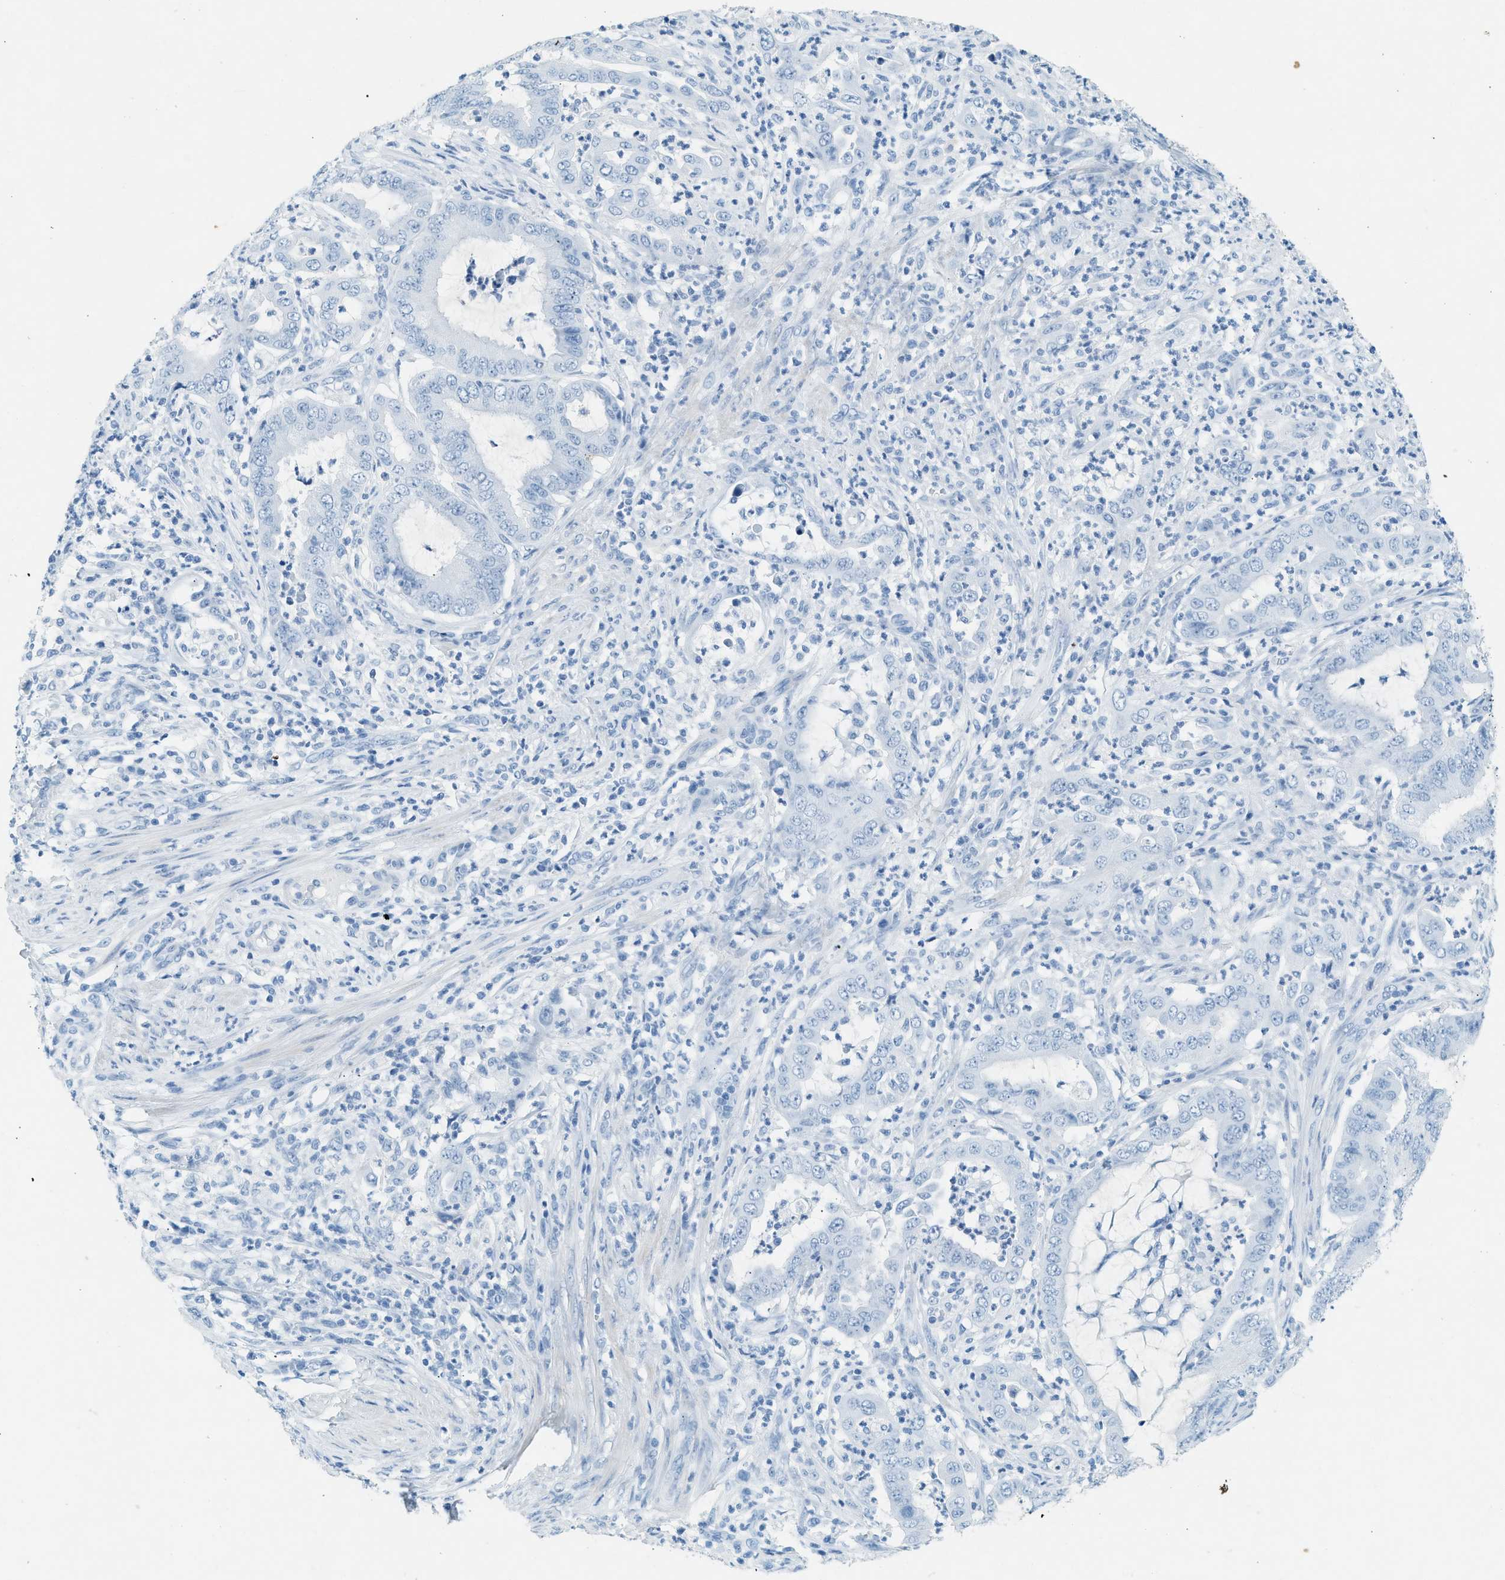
{"staining": {"intensity": "negative", "quantity": "none", "location": "none"}, "tissue": "endometrial cancer", "cell_type": "Tumor cells", "image_type": "cancer", "snomed": [{"axis": "morphology", "description": "Adenocarcinoma, NOS"}, {"axis": "topography", "description": "Endometrium"}], "caption": "DAB immunohistochemical staining of human adenocarcinoma (endometrial) reveals no significant staining in tumor cells. (Immunohistochemistry, brightfield microscopy, high magnification).", "gene": "HHATL", "patient": {"sex": "female", "age": 70}}